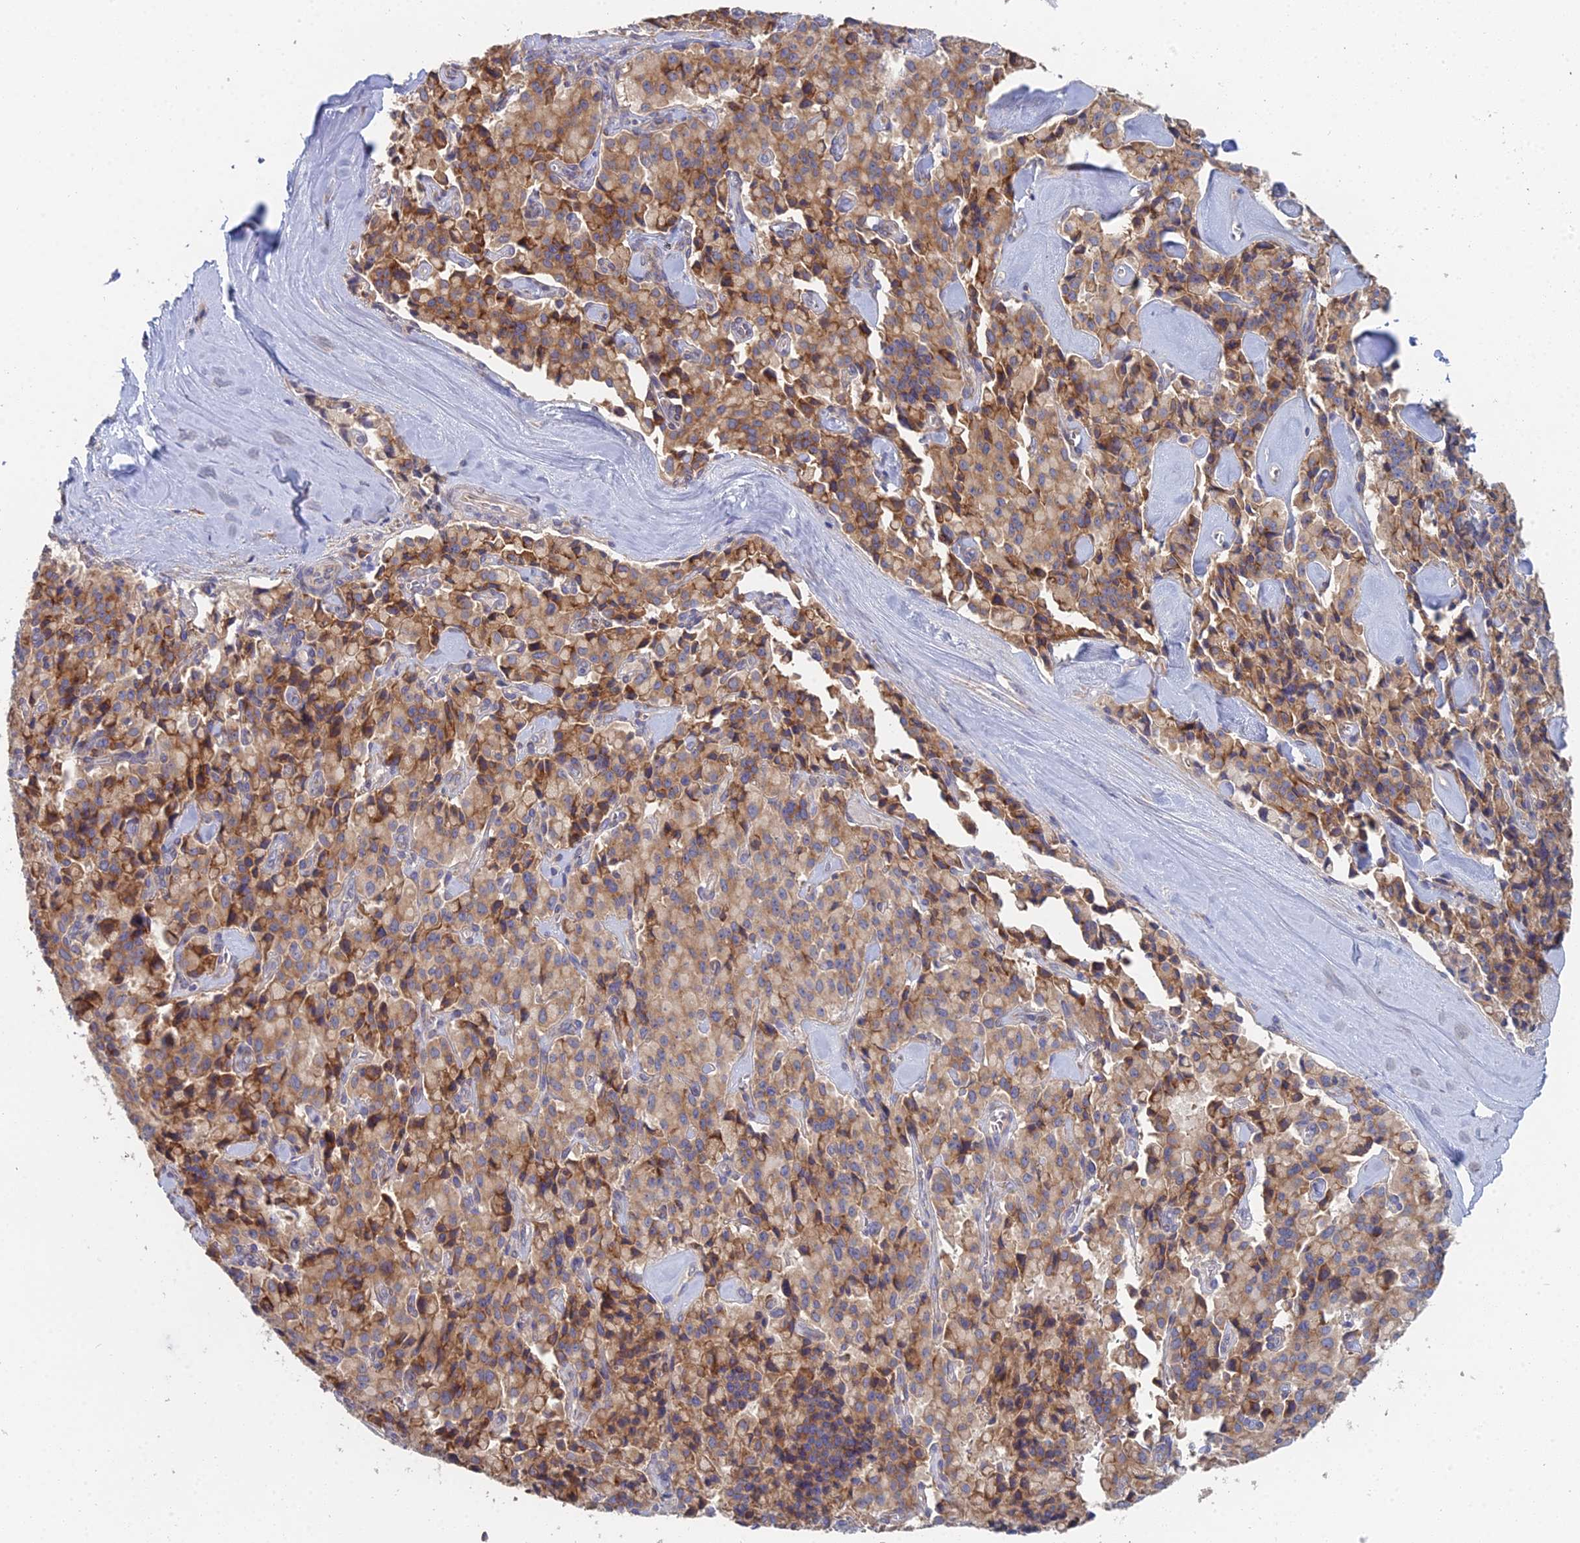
{"staining": {"intensity": "moderate", "quantity": ">75%", "location": "cytoplasmic/membranous"}, "tissue": "pancreatic cancer", "cell_type": "Tumor cells", "image_type": "cancer", "snomed": [{"axis": "morphology", "description": "Adenocarcinoma, NOS"}, {"axis": "topography", "description": "Pancreas"}], "caption": "High-power microscopy captured an immunohistochemistry (IHC) image of pancreatic adenocarcinoma, revealing moderate cytoplasmic/membranous expression in approximately >75% of tumor cells. Nuclei are stained in blue.", "gene": "ELOF1", "patient": {"sex": "male", "age": 65}}